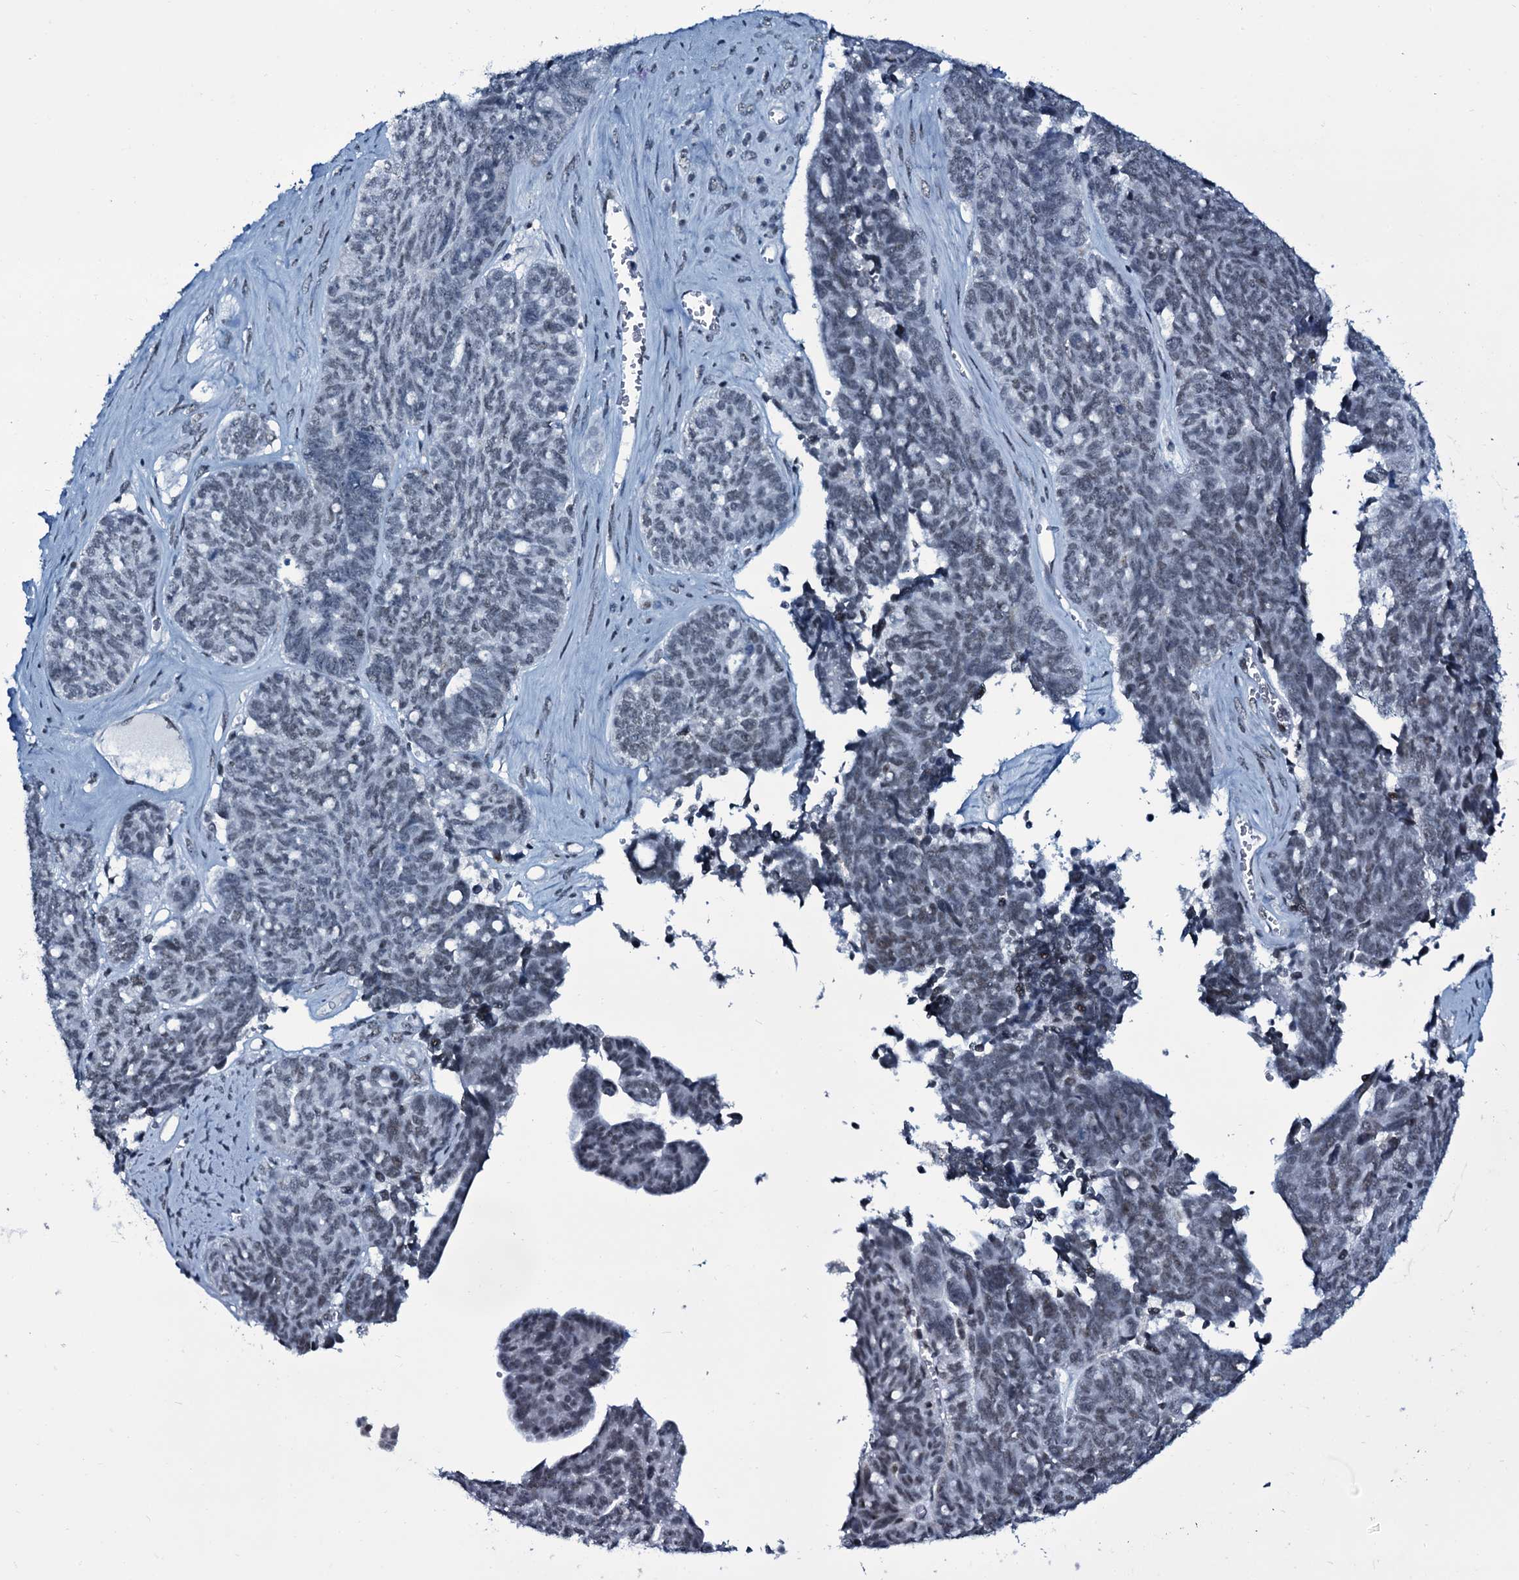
{"staining": {"intensity": "negative", "quantity": "none", "location": "none"}, "tissue": "ovarian cancer", "cell_type": "Tumor cells", "image_type": "cancer", "snomed": [{"axis": "morphology", "description": "Cystadenocarcinoma, serous, NOS"}, {"axis": "topography", "description": "Ovary"}], "caption": "Ovarian cancer (serous cystadenocarcinoma) was stained to show a protein in brown. There is no significant positivity in tumor cells.", "gene": "ZMIZ2", "patient": {"sex": "female", "age": 79}}